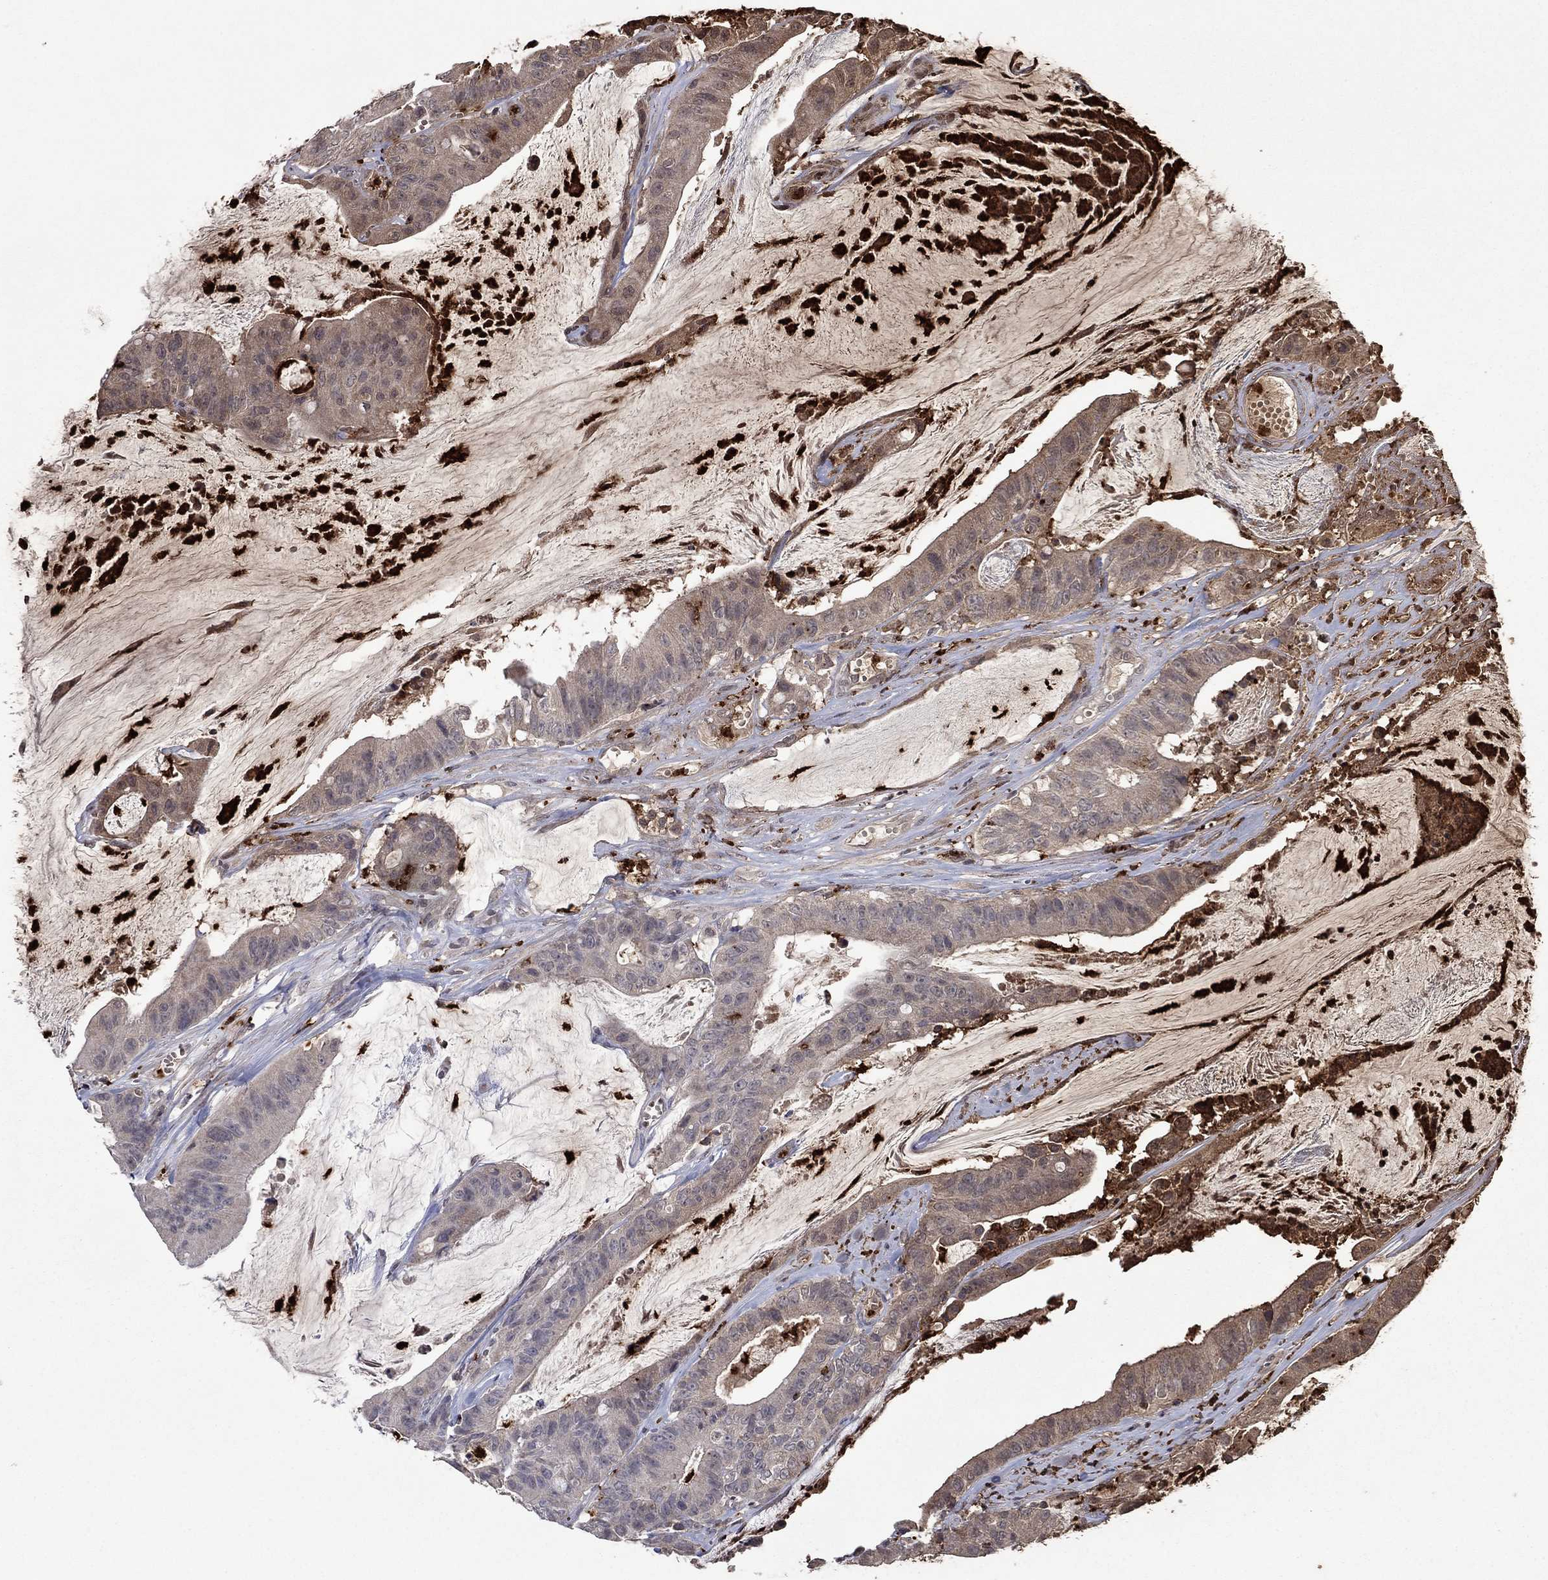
{"staining": {"intensity": "weak", "quantity": "25%-75%", "location": "cytoplasmic/membranous"}, "tissue": "colorectal cancer", "cell_type": "Tumor cells", "image_type": "cancer", "snomed": [{"axis": "morphology", "description": "Adenocarcinoma, NOS"}, {"axis": "topography", "description": "Colon"}], "caption": "Immunohistochemistry (DAB) staining of human adenocarcinoma (colorectal) displays weak cytoplasmic/membranous protein staining in about 25%-75% of tumor cells. The protein of interest is shown in brown color, while the nuclei are stained blue.", "gene": "CCL5", "patient": {"sex": "female", "age": 69}}